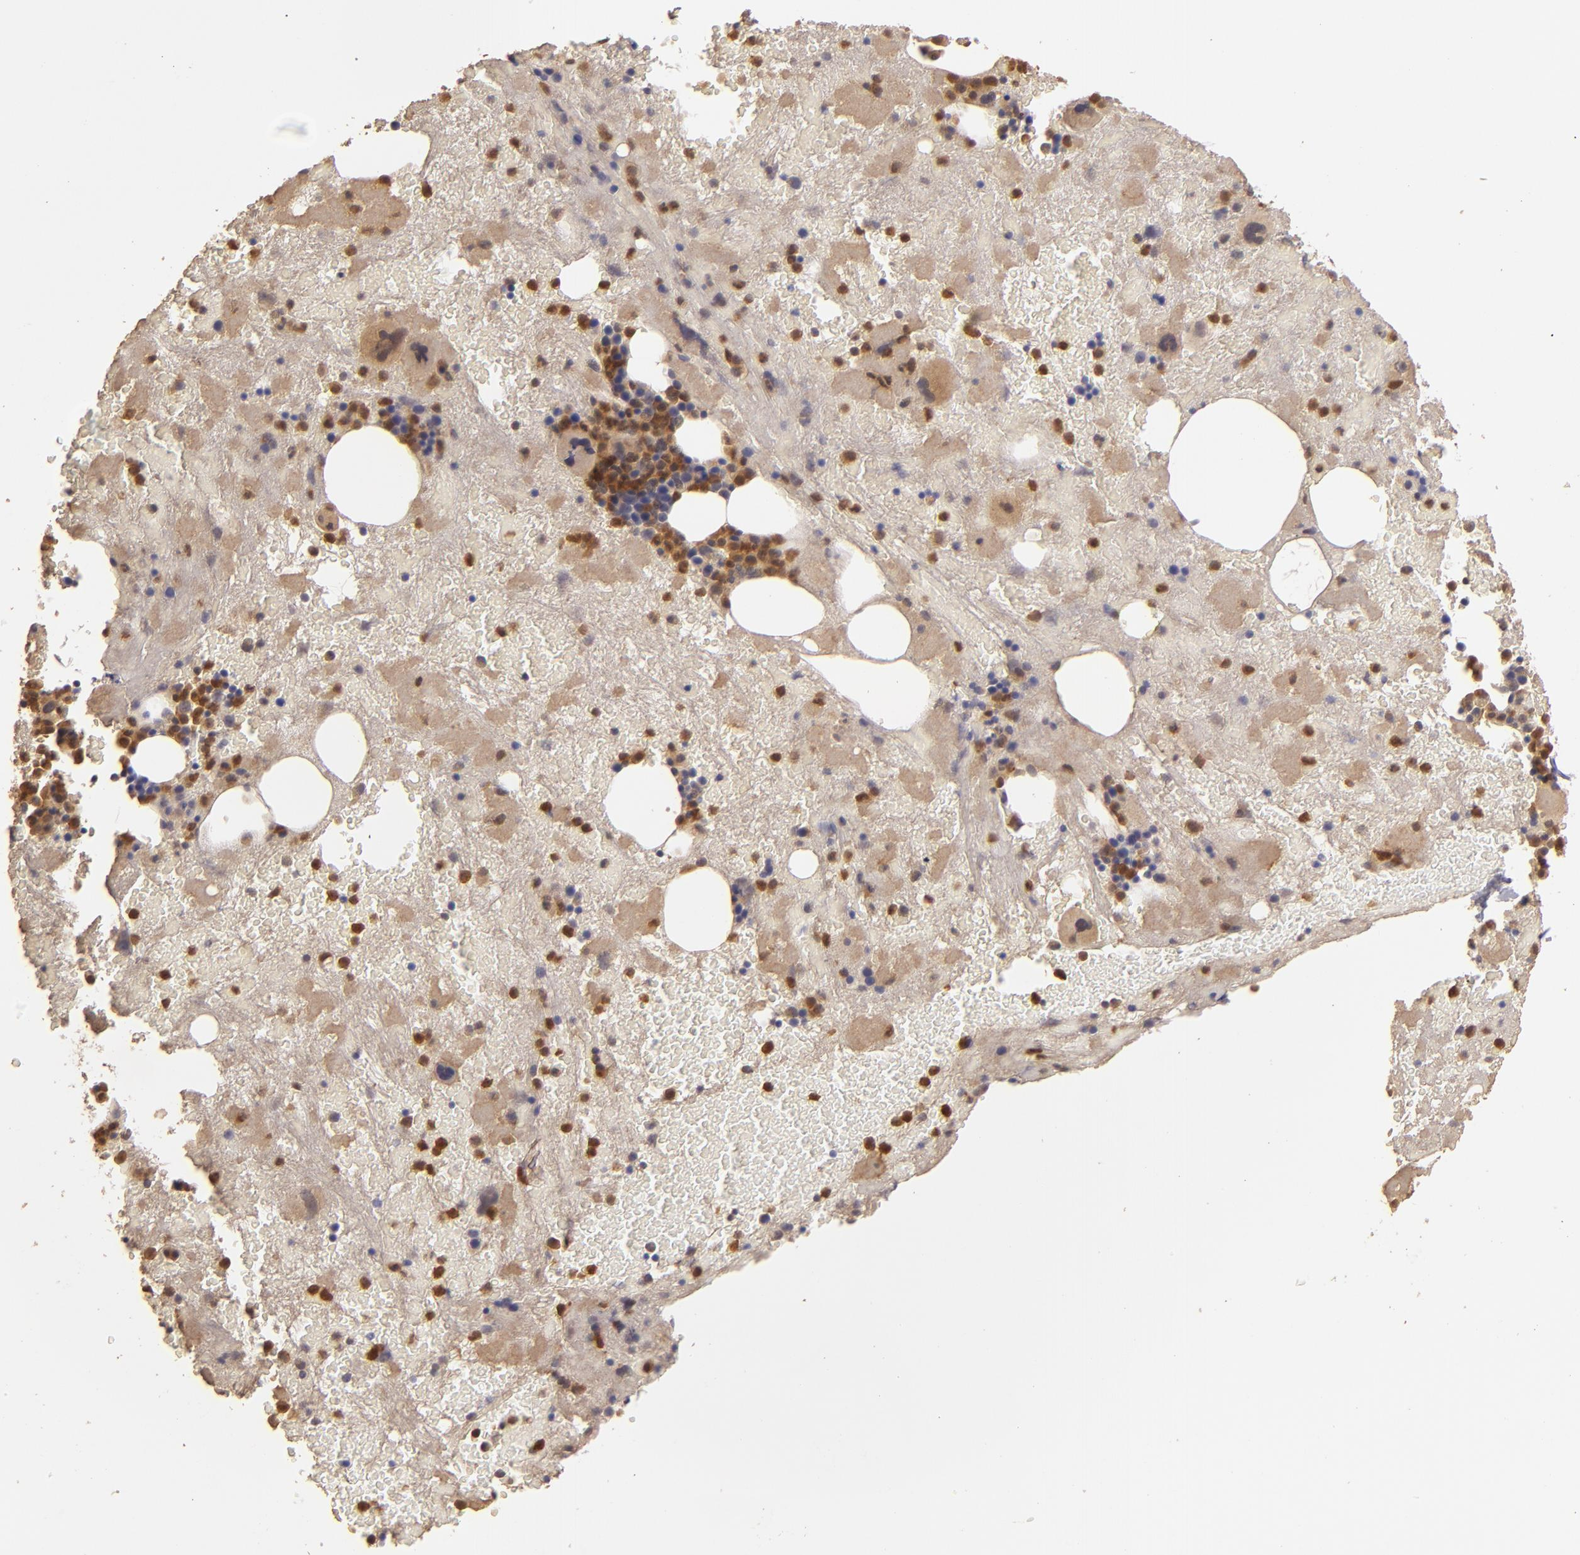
{"staining": {"intensity": "strong", "quantity": "25%-75%", "location": "cytoplasmic/membranous,nuclear"}, "tissue": "bone marrow", "cell_type": "Hematopoietic cells", "image_type": "normal", "snomed": [{"axis": "morphology", "description": "Normal tissue, NOS"}, {"axis": "topography", "description": "Bone marrow"}], "caption": "Human bone marrow stained with a protein marker shows strong staining in hematopoietic cells.", "gene": "PRKCD", "patient": {"sex": "male", "age": 76}}